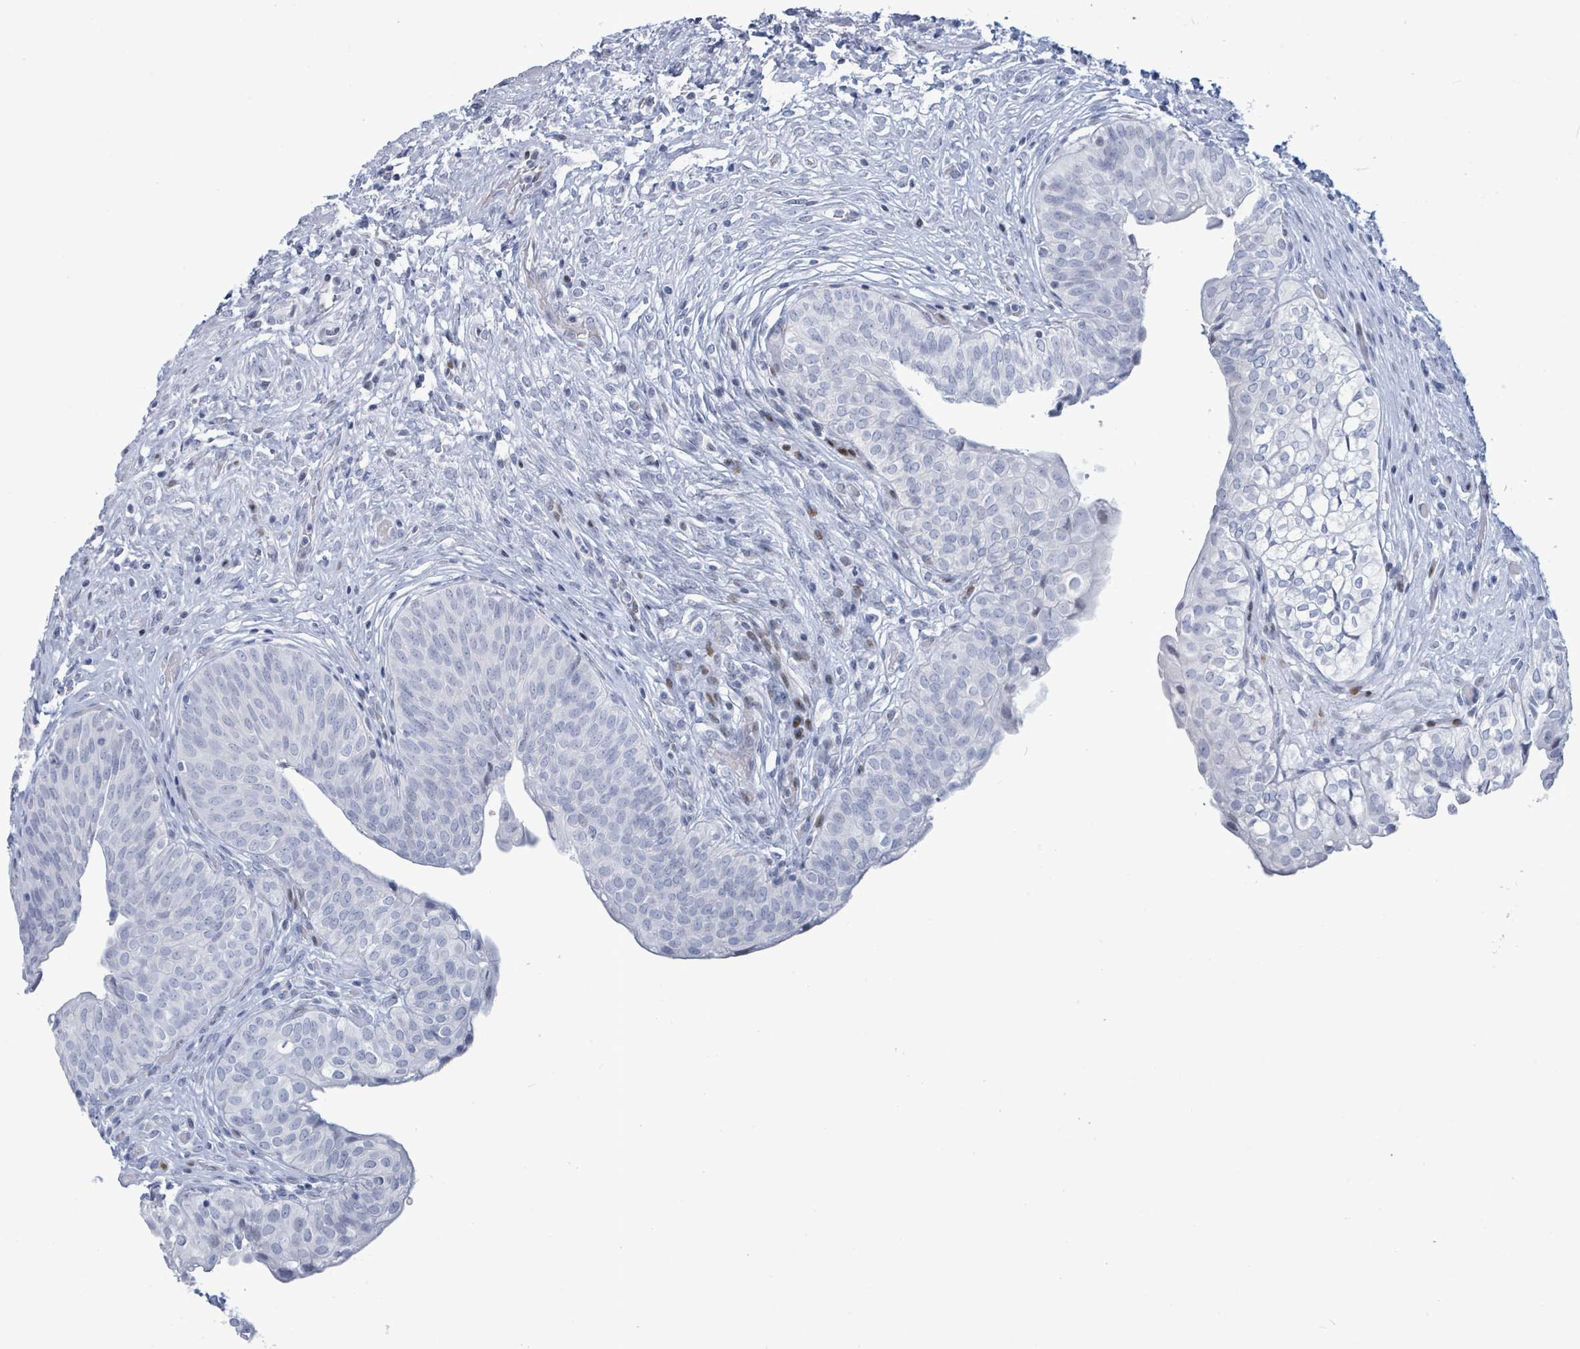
{"staining": {"intensity": "negative", "quantity": "none", "location": "none"}, "tissue": "urinary bladder", "cell_type": "Urothelial cells", "image_type": "normal", "snomed": [{"axis": "morphology", "description": "Normal tissue, NOS"}, {"axis": "topography", "description": "Urinary bladder"}], "caption": "IHC image of normal urinary bladder: urinary bladder stained with DAB exhibits no significant protein staining in urothelial cells. Brightfield microscopy of immunohistochemistry (IHC) stained with DAB (3,3'-diaminobenzidine) (brown) and hematoxylin (blue), captured at high magnification.", "gene": "MALL", "patient": {"sex": "male", "age": 55}}